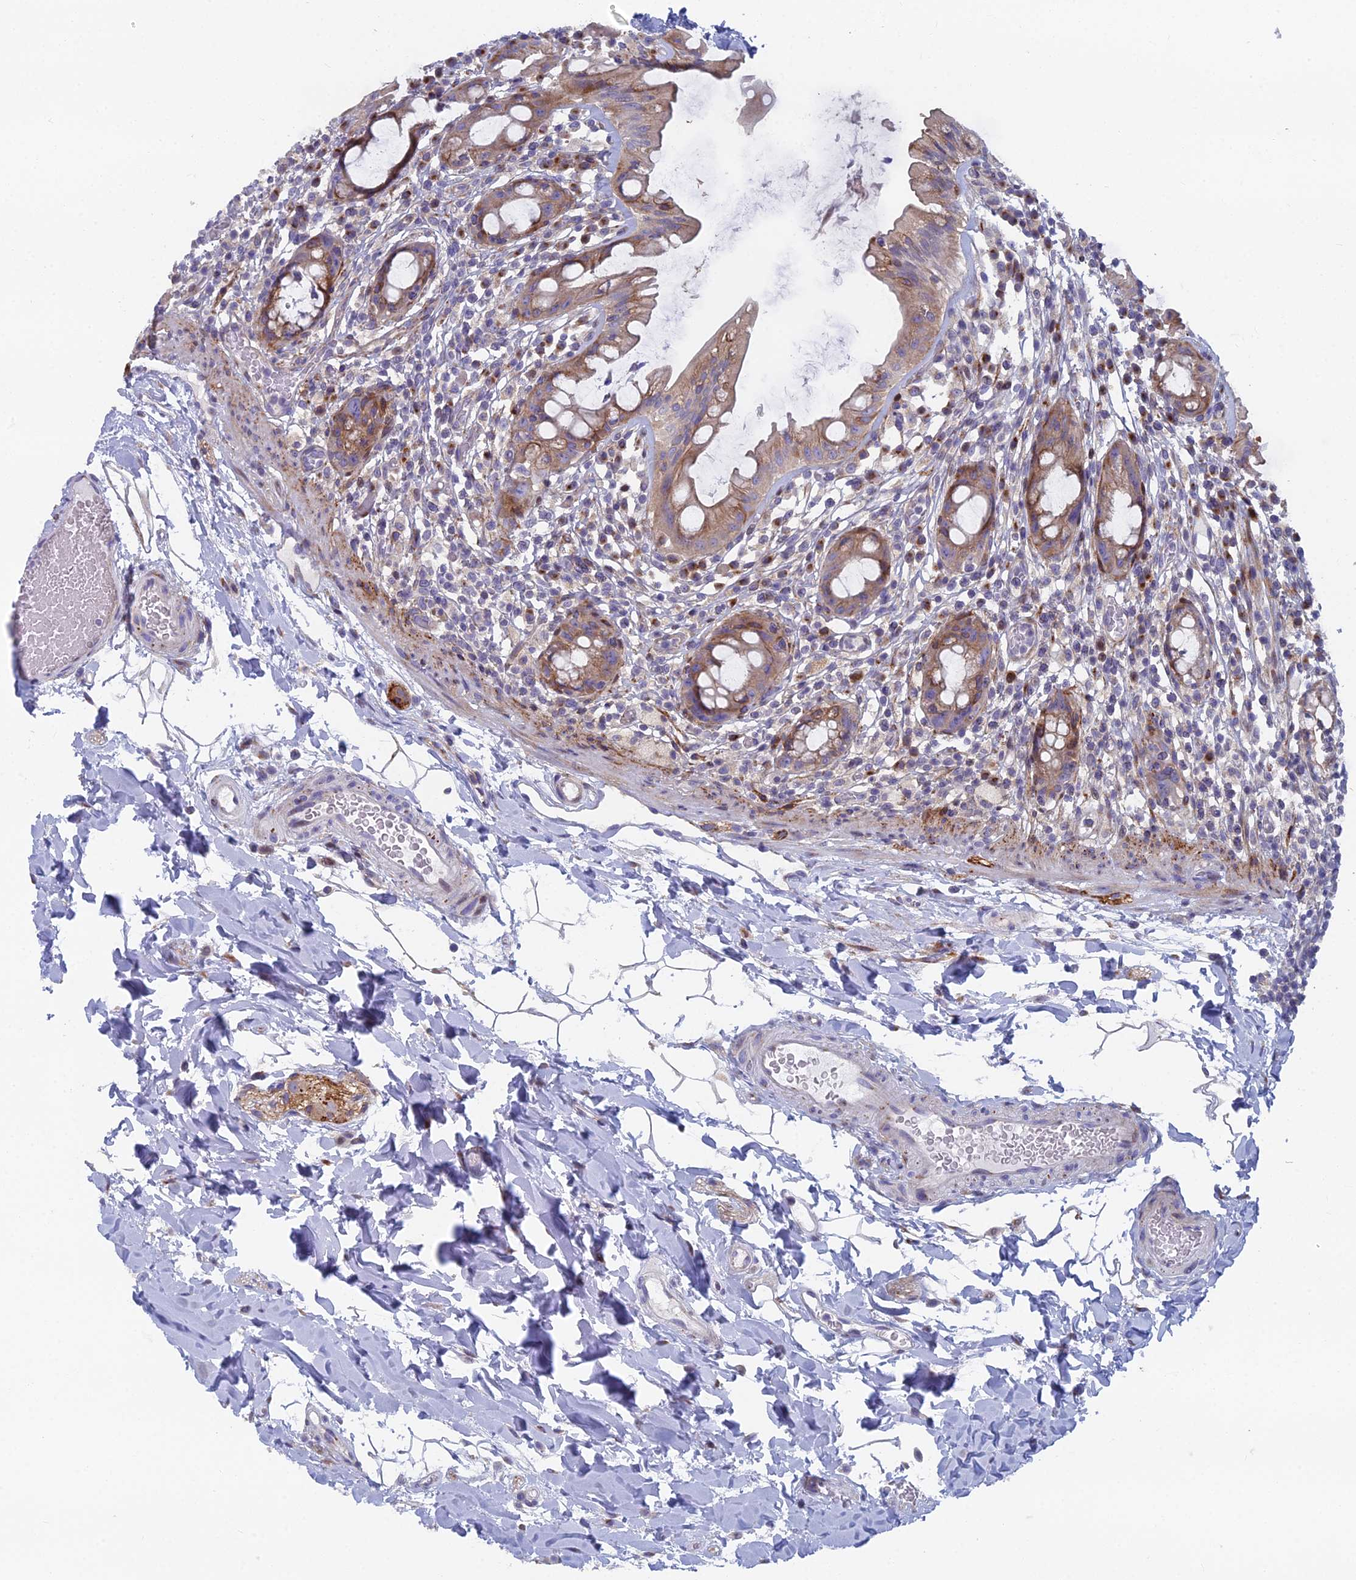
{"staining": {"intensity": "moderate", "quantity": ">75%", "location": "cytoplasmic/membranous"}, "tissue": "rectum", "cell_type": "Glandular cells", "image_type": "normal", "snomed": [{"axis": "morphology", "description": "Normal tissue, NOS"}, {"axis": "topography", "description": "Rectum"}], "caption": "The photomicrograph reveals immunohistochemical staining of benign rectum. There is moderate cytoplasmic/membranous staining is seen in about >75% of glandular cells.", "gene": "B9D2", "patient": {"sex": "female", "age": 57}}